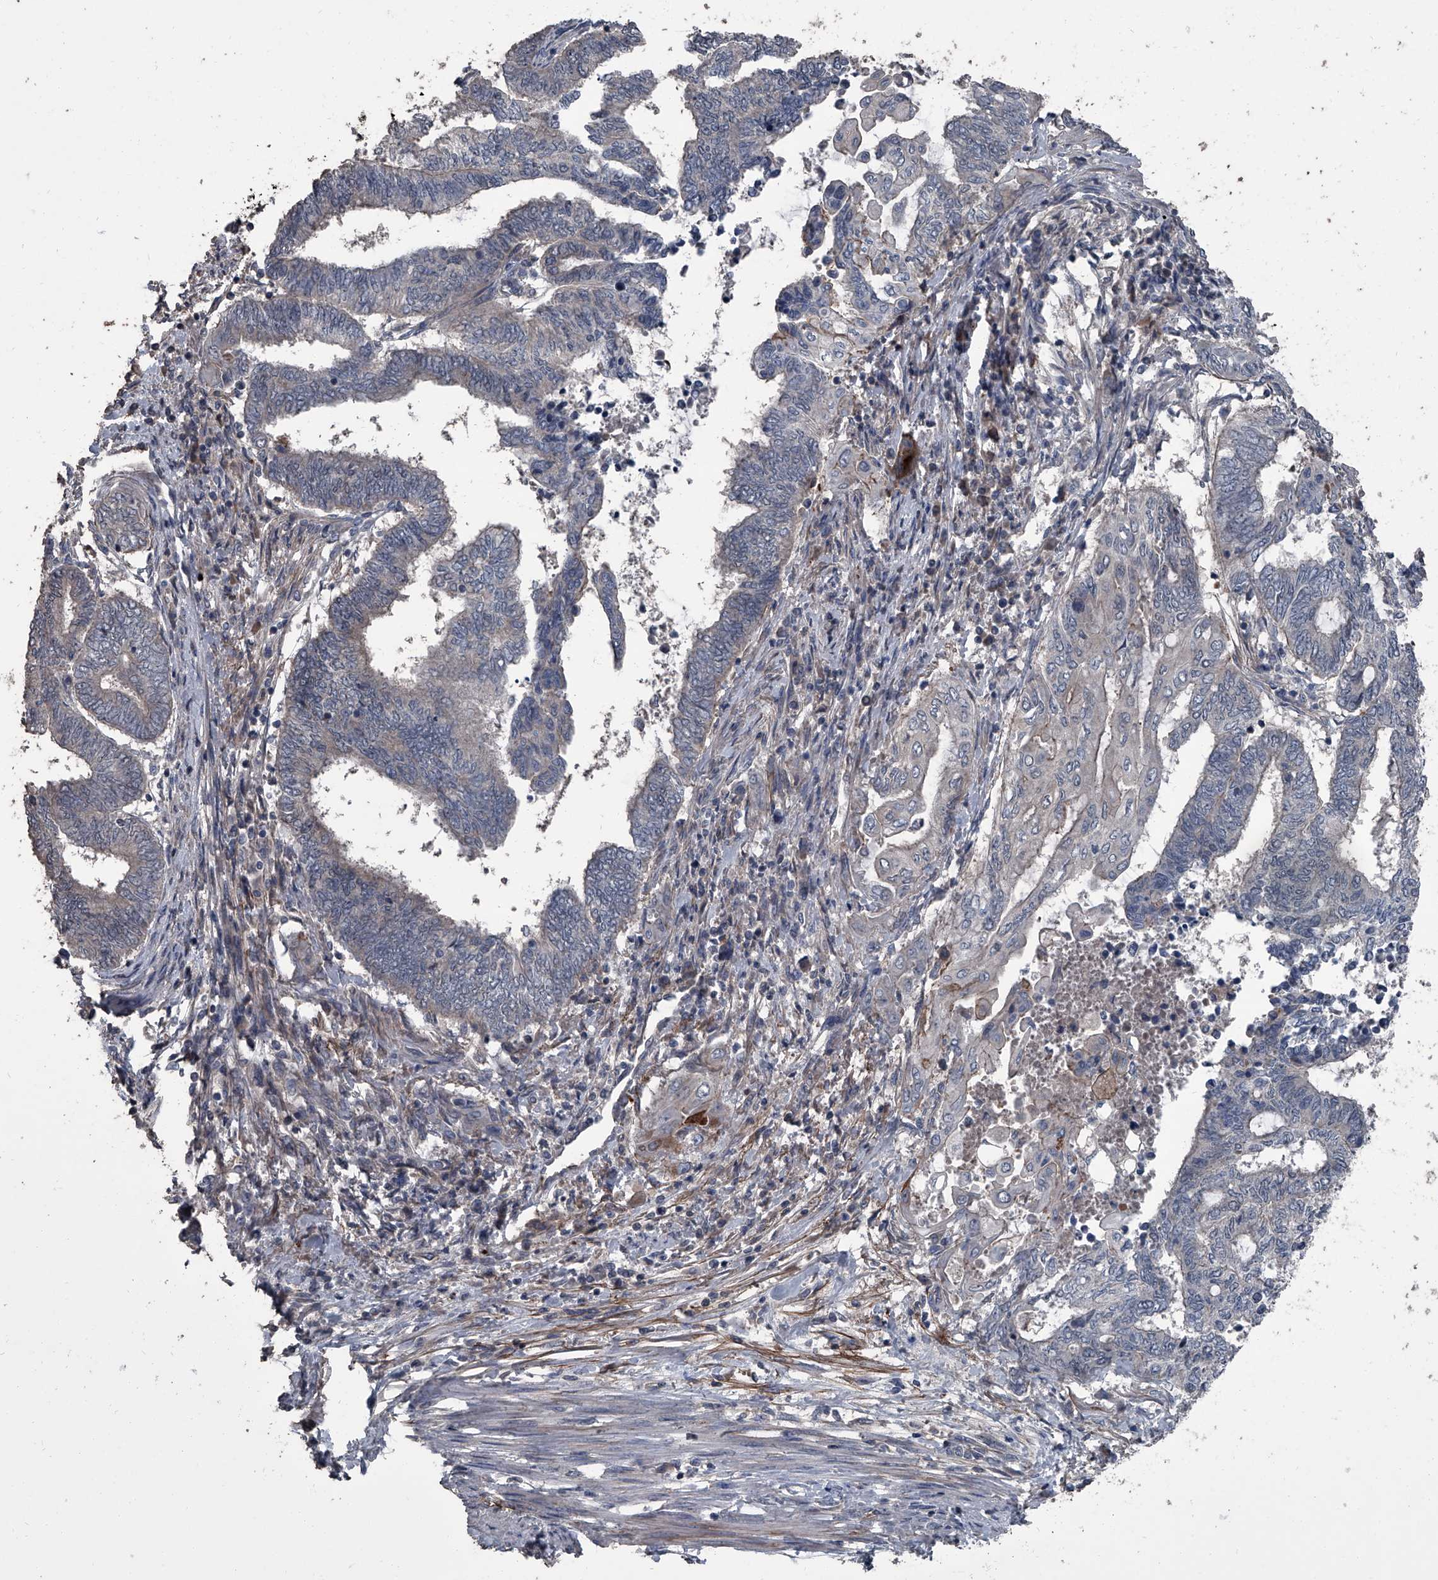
{"staining": {"intensity": "negative", "quantity": "none", "location": "none"}, "tissue": "endometrial cancer", "cell_type": "Tumor cells", "image_type": "cancer", "snomed": [{"axis": "morphology", "description": "Adenocarcinoma, NOS"}, {"axis": "topography", "description": "Uterus"}, {"axis": "topography", "description": "Endometrium"}], "caption": "A high-resolution image shows immunohistochemistry staining of endometrial cancer, which demonstrates no significant positivity in tumor cells. (DAB (3,3'-diaminobenzidine) immunohistochemistry with hematoxylin counter stain).", "gene": "OARD1", "patient": {"sex": "female", "age": 70}}